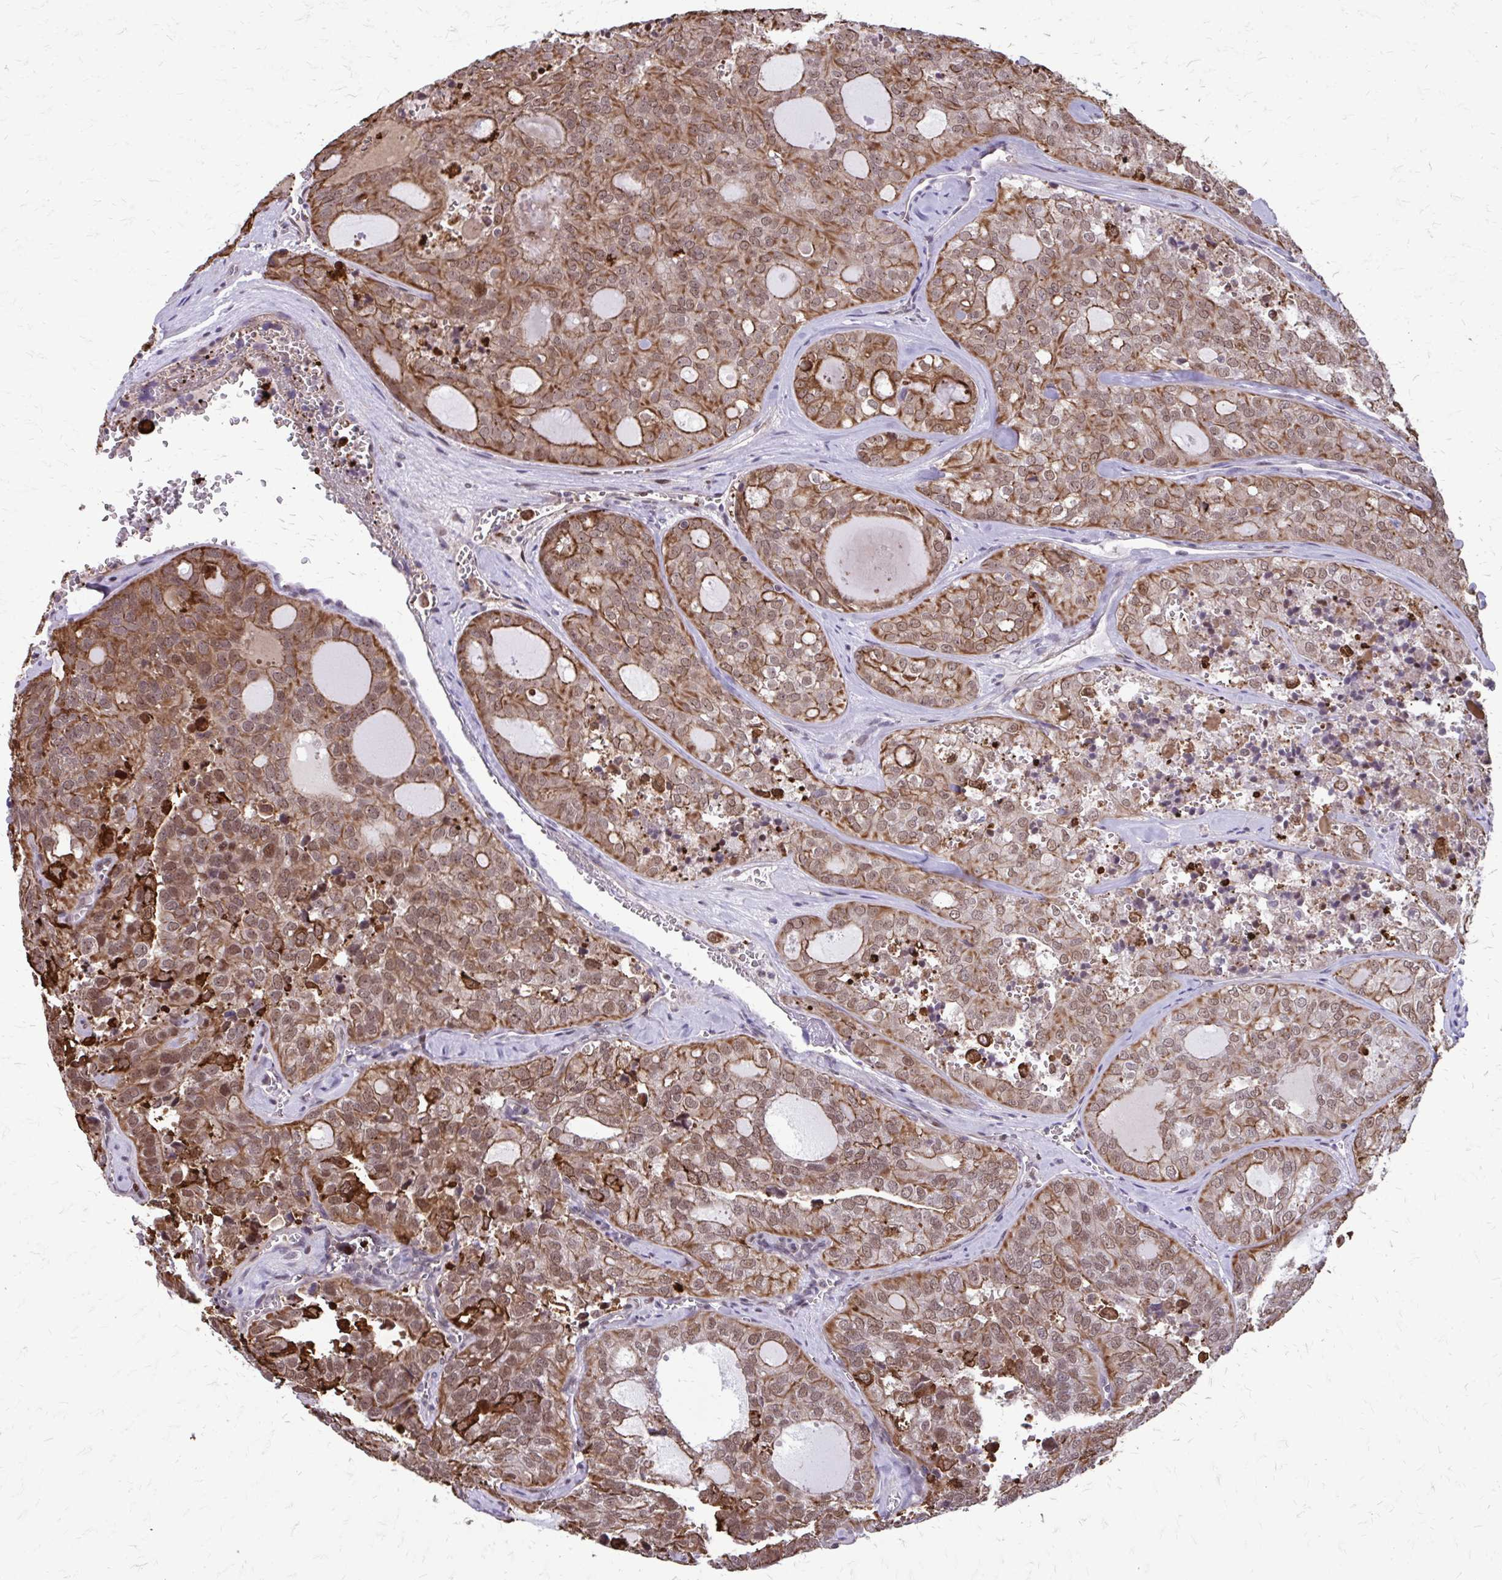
{"staining": {"intensity": "moderate", "quantity": ">75%", "location": "cytoplasmic/membranous,nuclear"}, "tissue": "thyroid cancer", "cell_type": "Tumor cells", "image_type": "cancer", "snomed": [{"axis": "morphology", "description": "Follicular adenoma carcinoma, NOS"}, {"axis": "topography", "description": "Thyroid gland"}], "caption": "The immunohistochemical stain shows moderate cytoplasmic/membranous and nuclear expression in tumor cells of thyroid cancer (follicular adenoma carcinoma) tissue.", "gene": "ANKRD30B", "patient": {"sex": "male", "age": 75}}